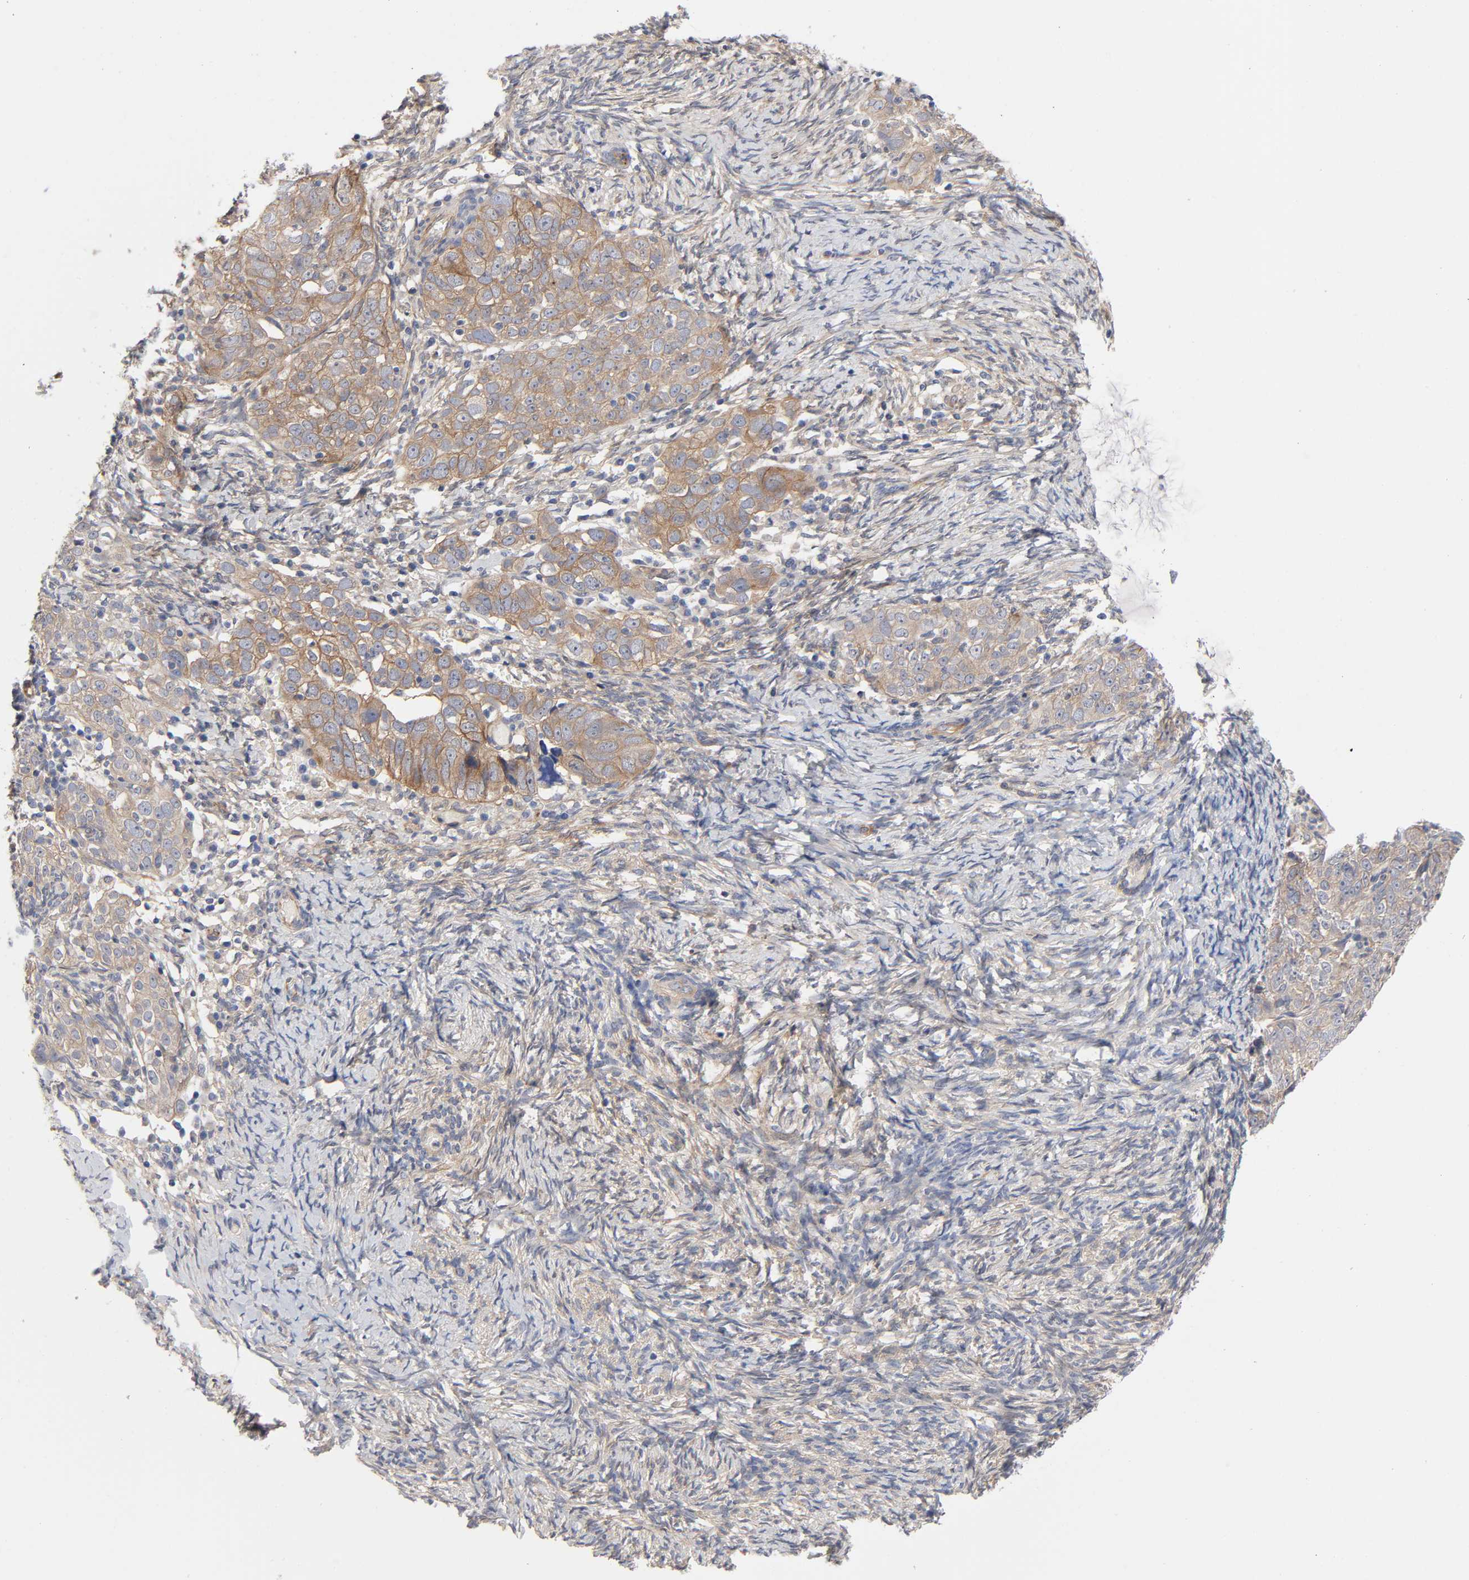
{"staining": {"intensity": "moderate", "quantity": ">75%", "location": "cytoplasmic/membranous"}, "tissue": "ovarian cancer", "cell_type": "Tumor cells", "image_type": "cancer", "snomed": [{"axis": "morphology", "description": "Normal tissue, NOS"}, {"axis": "morphology", "description": "Cystadenocarcinoma, serous, NOS"}, {"axis": "topography", "description": "Ovary"}], "caption": "Ovarian serous cystadenocarcinoma stained with a brown dye demonstrates moderate cytoplasmic/membranous positive staining in about >75% of tumor cells.", "gene": "RAB13", "patient": {"sex": "female", "age": 62}}